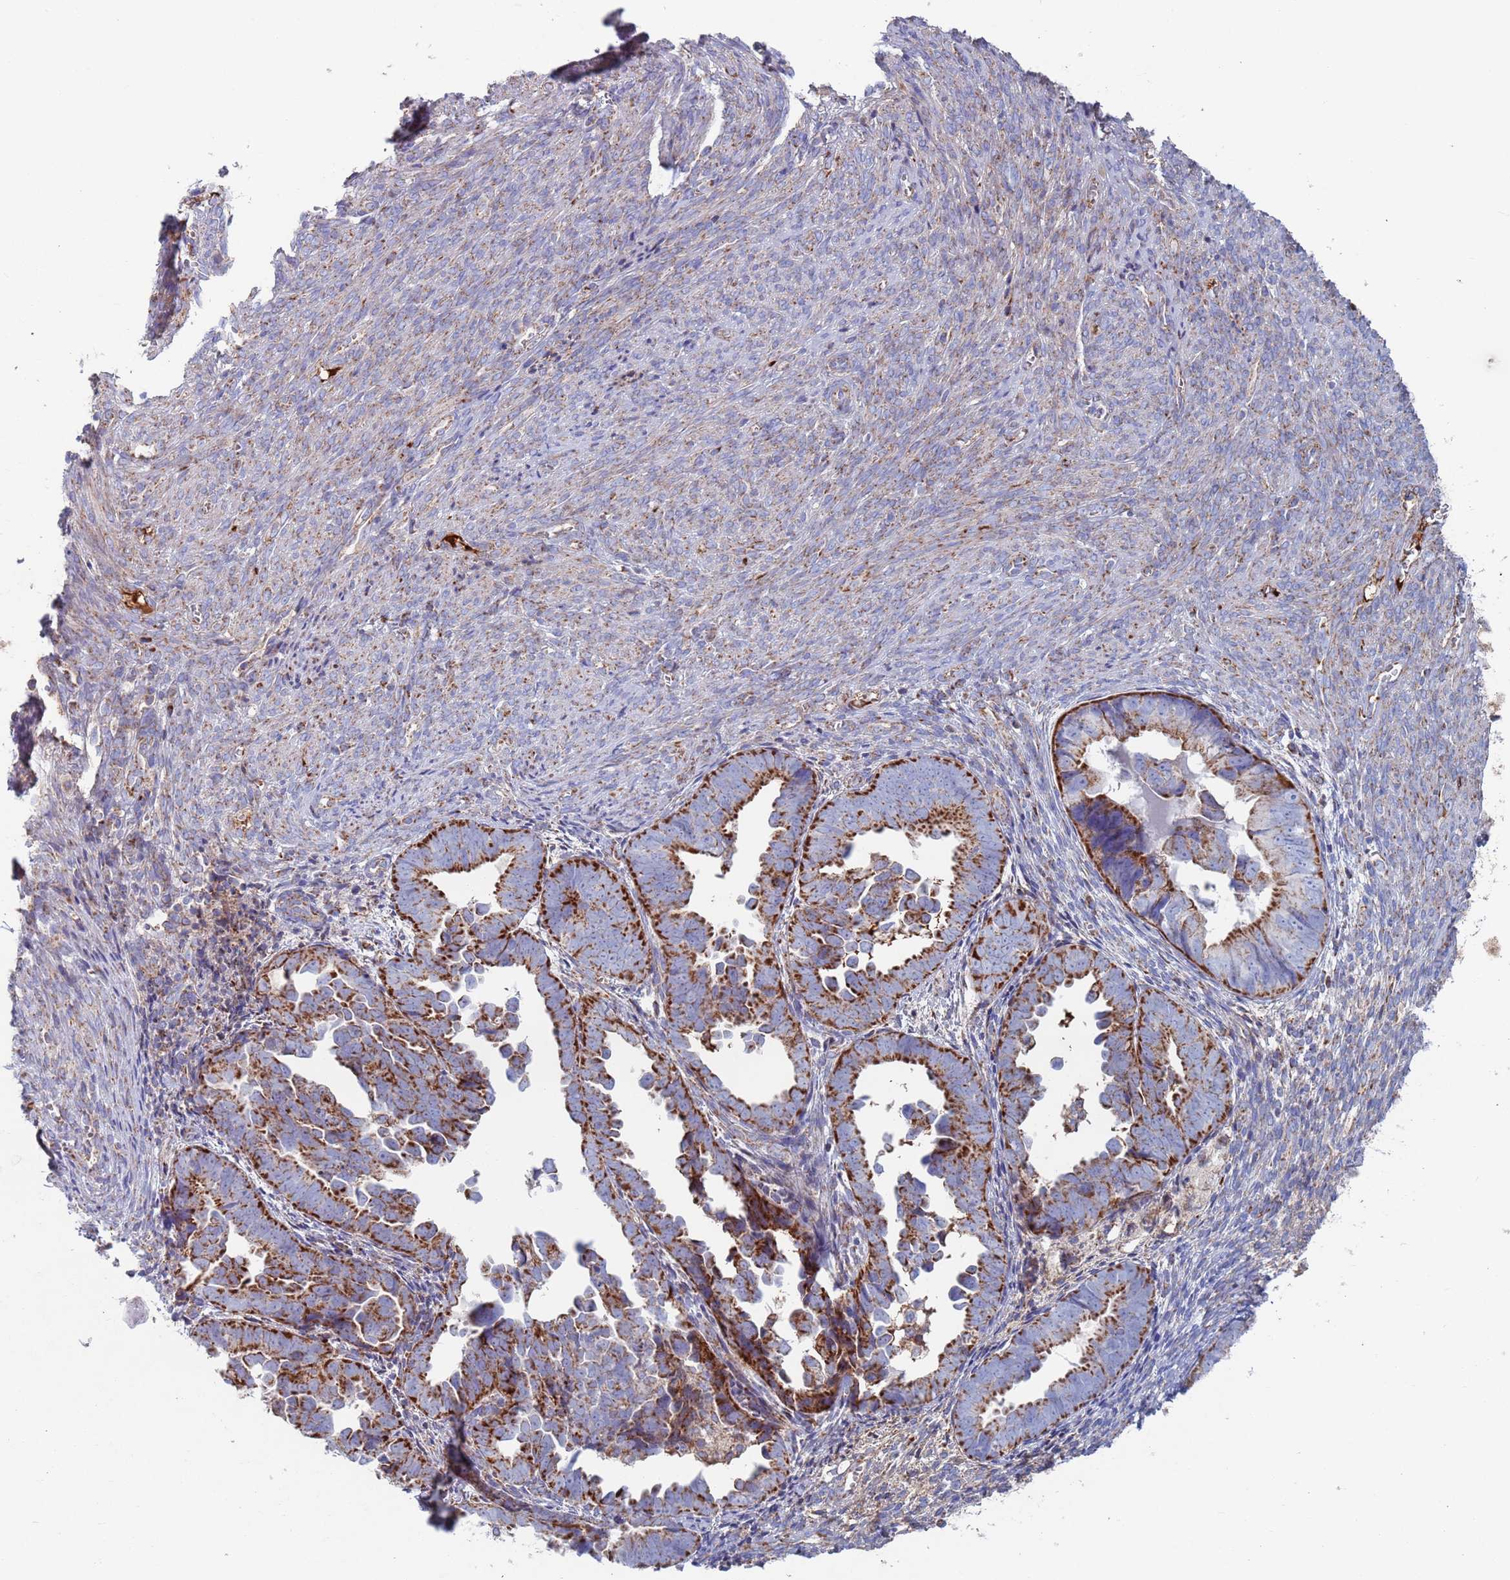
{"staining": {"intensity": "strong", "quantity": ">75%", "location": "cytoplasmic/membranous"}, "tissue": "endometrial cancer", "cell_type": "Tumor cells", "image_type": "cancer", "snomed": [{"axis": "morphology", "description": "Adenocarcinoma, NOS"}, {"axis": "topography", "description": "Endometrium"}], "caption": "Human endometrial adenocarcinoma stained for a protein (brown) demonstrates strong cytoplasmic/membranous positive positivity in about >75% of tumor cells.", "gene": "MRPL22", "patient": {"sex": "female", "age": 75}}